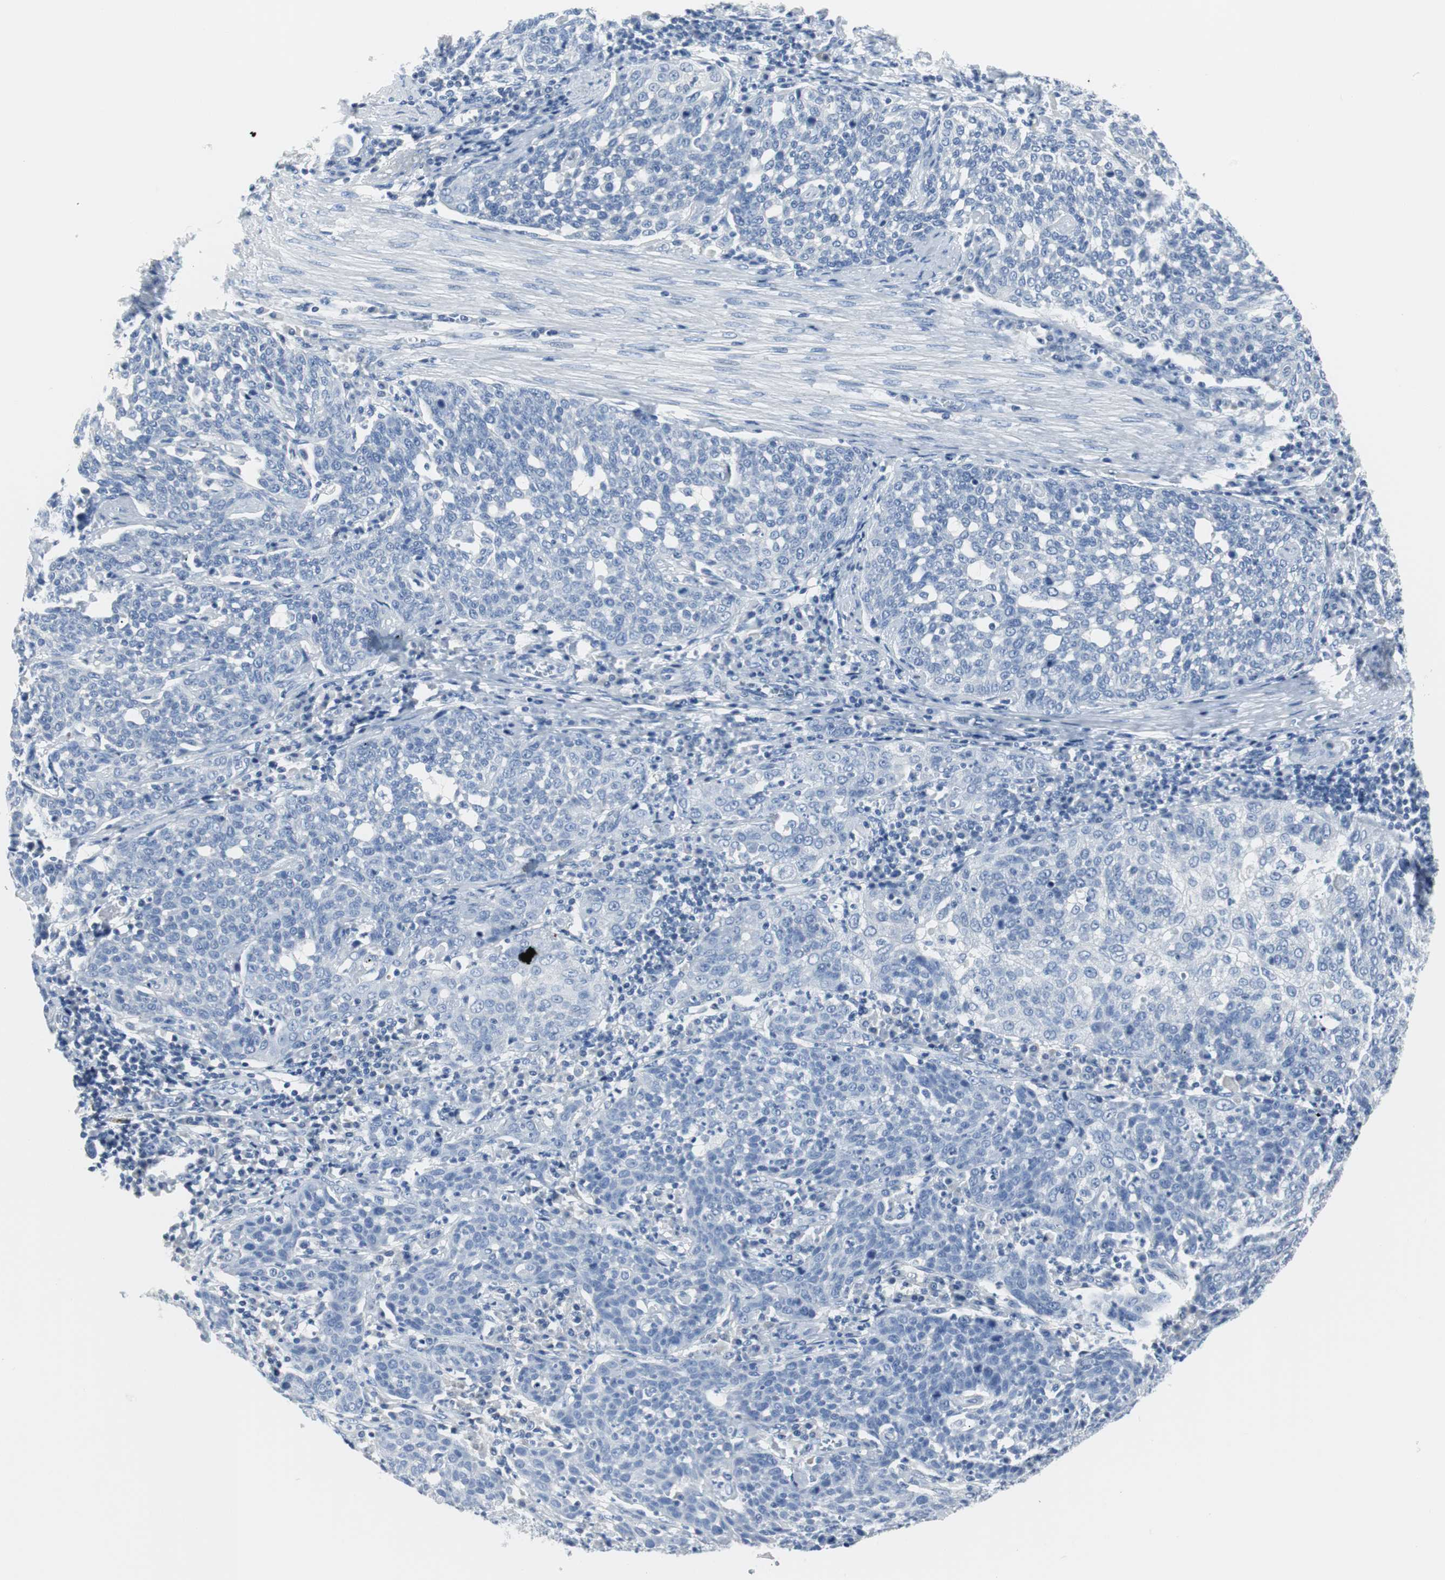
{"staining": {"intensity": "negative", "quantity": "none", "location": "none"}, "tissue": "cervical cancer", "cell_type": "Tumor cells", "image_type": "cancer", "snomed": [{"axis": "morphology", "description": "Squamous cell carcinoma, NOS"}, {"axis": "topography", "description": "Cervix"}], "caption": "This is an immunohistochemistry photomicrograph of human cervical squamous cell carcinoma. There is no expression in tumor cells.", "gene": "GAP43", "patient": {"sex": "female", "age": 34}}